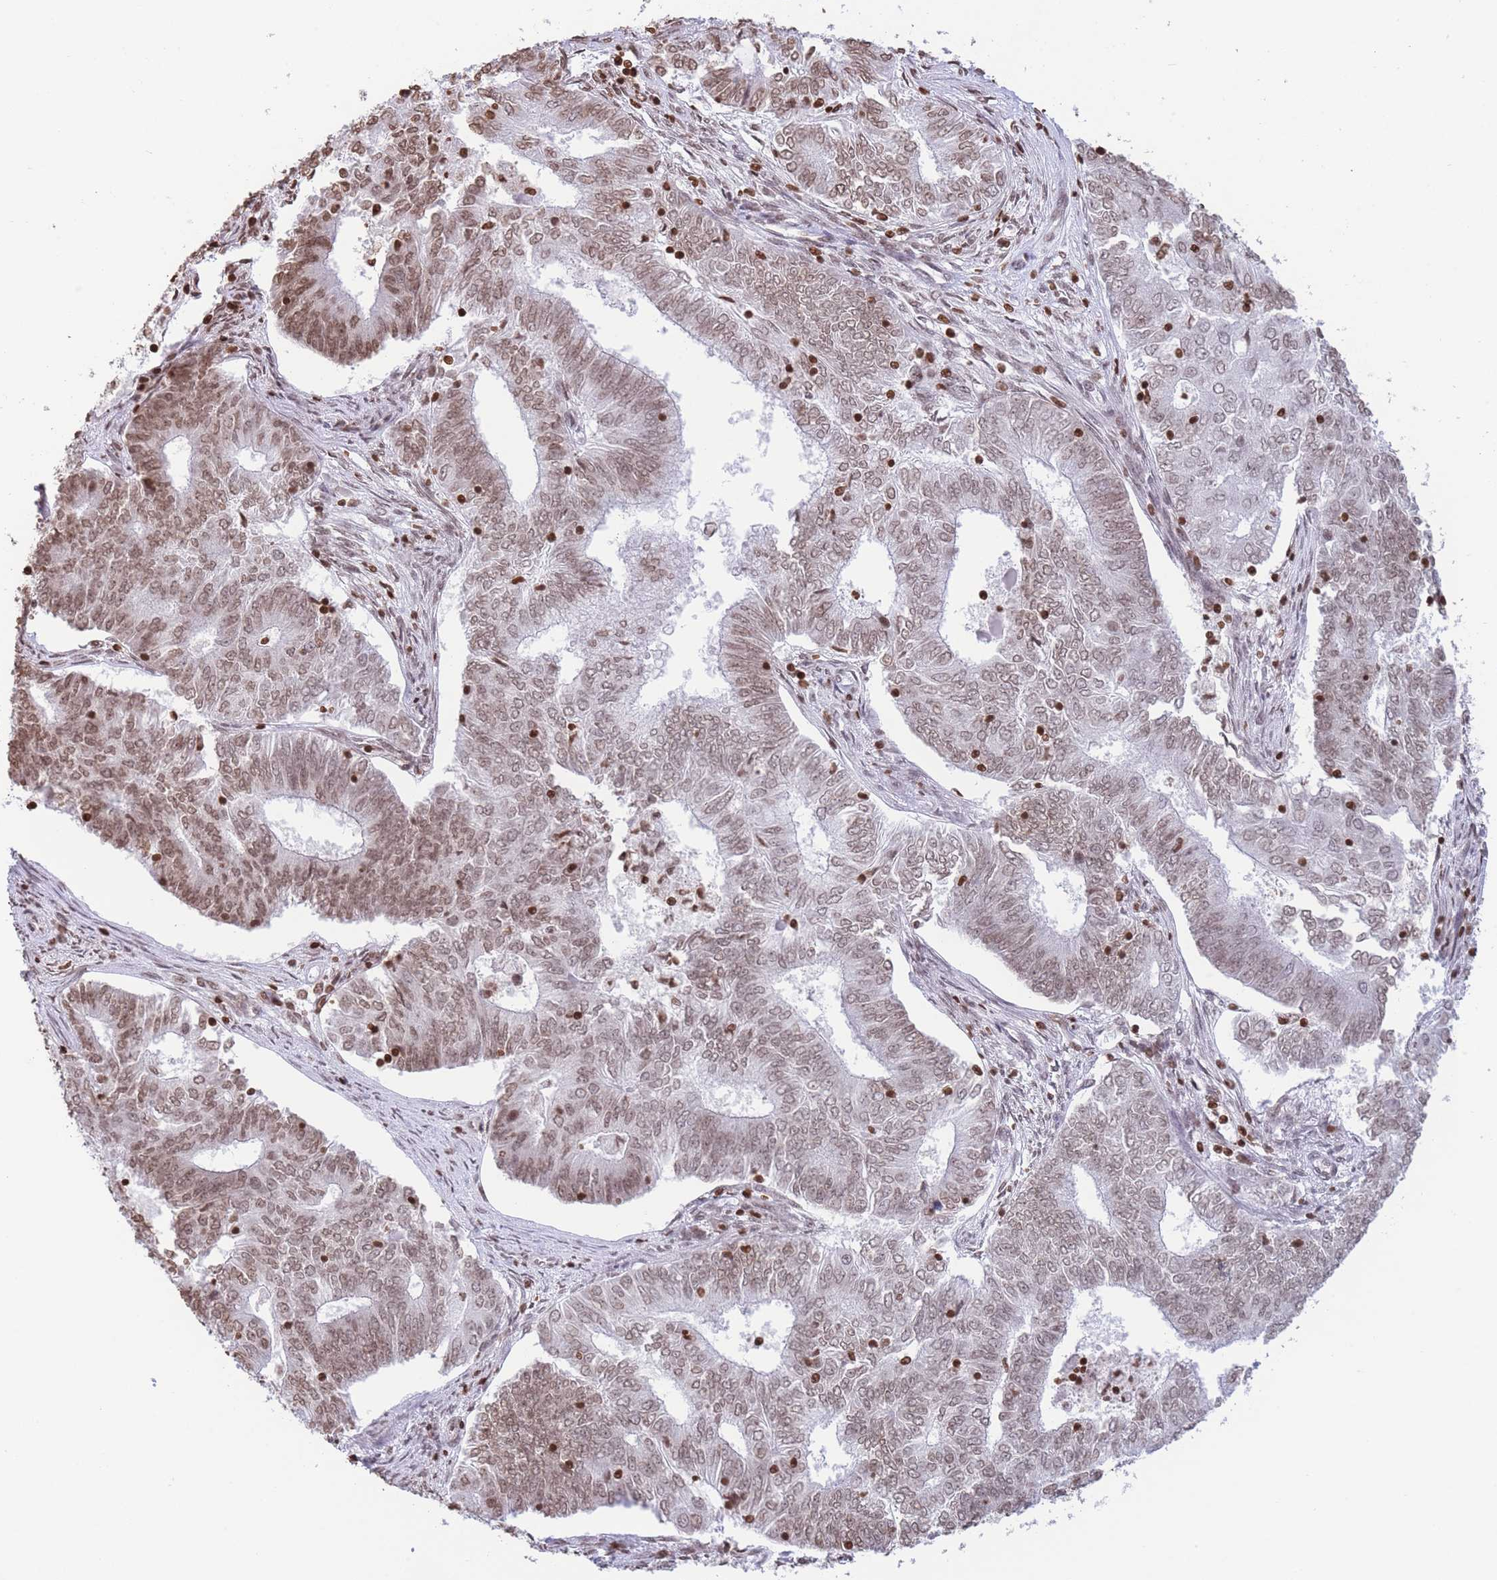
{"staining": {"intensity": "moderate", "quantity": ">75%", "location": "nuclear"}, "tissue": "endometrial cancer", "cell_type": "Tumor cells", "image_type": "cancer", "snomed": [{"axis": "morphology", "description": "Adenocarcinoma, NOS"}, {"axis": "topography", "description": "Endometrium"}], "caption": "Moderate nuclear protein positivity is appreciated in approximately >75% of tumor cells in endometrial adenocarcinoma. (DAB IHC with brightfield microscopy, high magnification).", "gene": "H2BC11", "patient": {"sex": "female", "age": 62}}